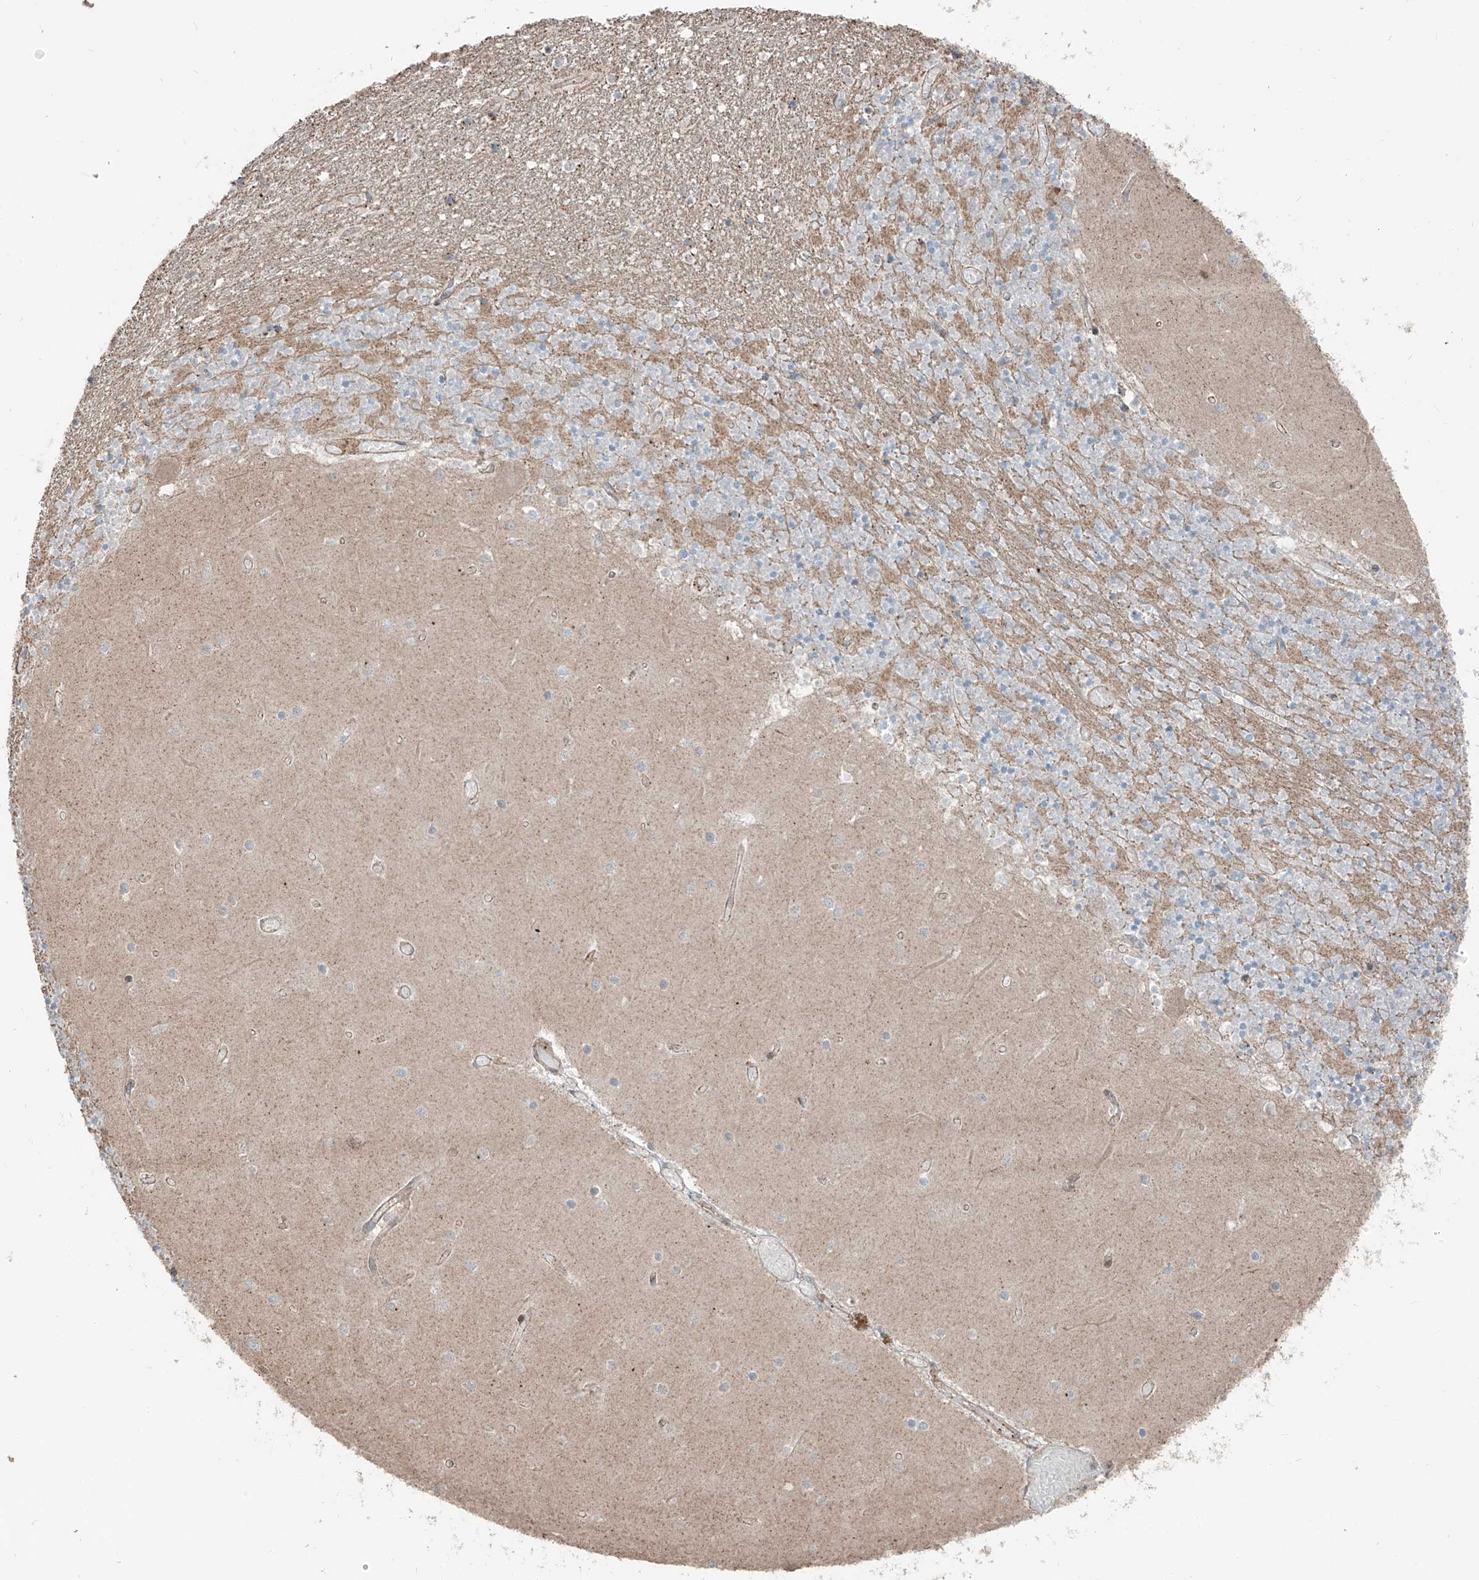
{"staining": {"intensity": "moderate", "quantity": "25%-75%", "location": "cytoplasmic/membranous"}, "tissue": "cerebellum", "cell_type": "Cells in granular layer", "image_type": "normal", "snomed": [{"axis": "morphology", "description": "Normal tissue, NOS"}, {"axis": "topography", "description": "Cerebellum"}], "caption": "High-power microscopy captured an immunohistochemistry micrograph of normal cerebellum, revealing moderate cytoplasmic/membranous expression in about 25%-75% of cells in granular layer. (IHC, brightfield microscopy, high magnification).", "gene": "CEP162", "patient": {"sex": "female", "age": 28}}